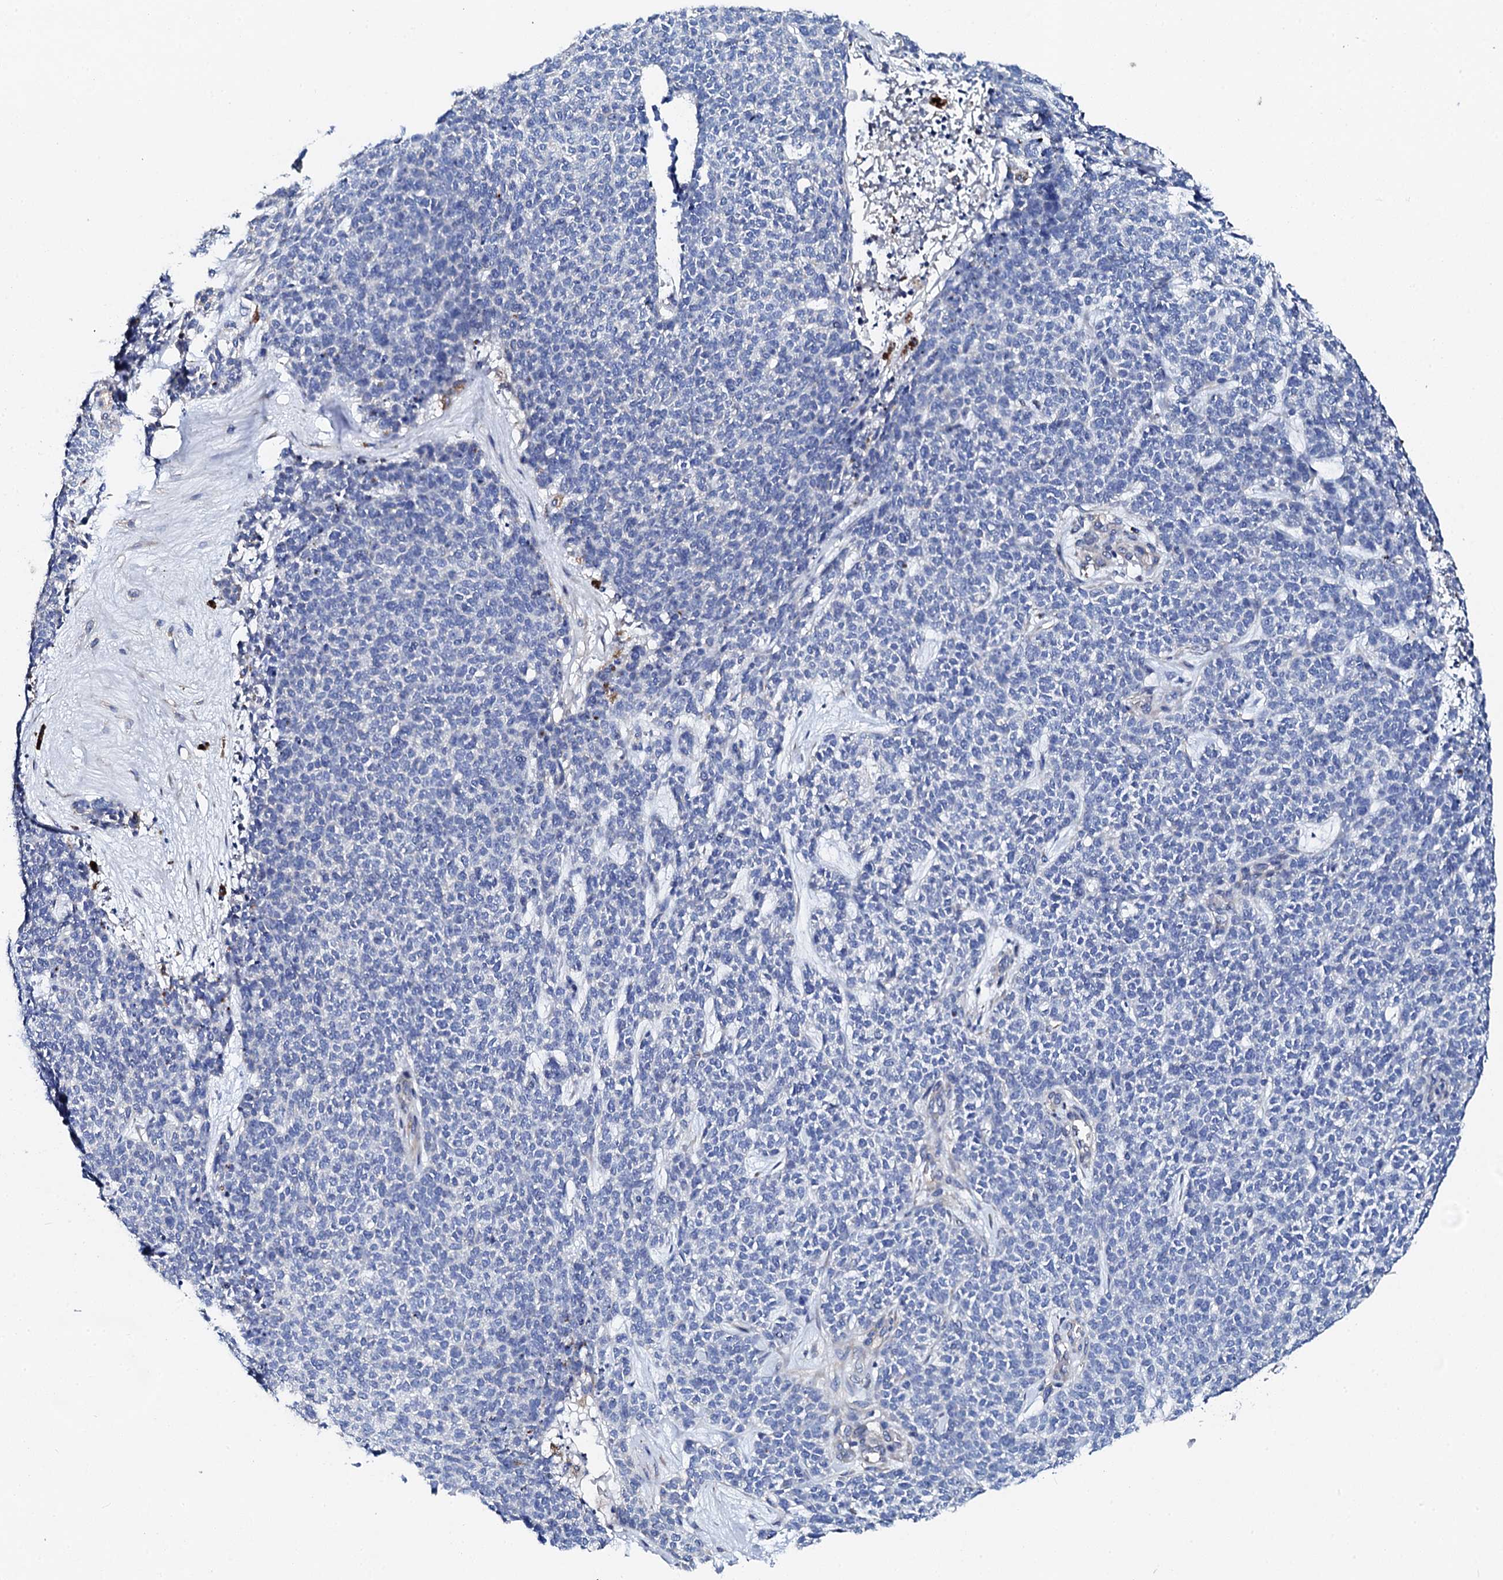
{"staining": {"intensity": "negative", "quantity": "none", "location": "none"}, "tissue": "skin cancer", "cell_type": "Tumor cells", "image_type": "cancer", "snomed": [{"axis": "morphology", "description": "Basal cell carcinoma"}, {"axis": "topography", "description": "Skin"}], "caption": "The IHC photomicrograph has no significant positivity in tumor cells of skin cancer tissue.", "gene": "KLHL32", "patient": {"sex": "female", "age": 84}}